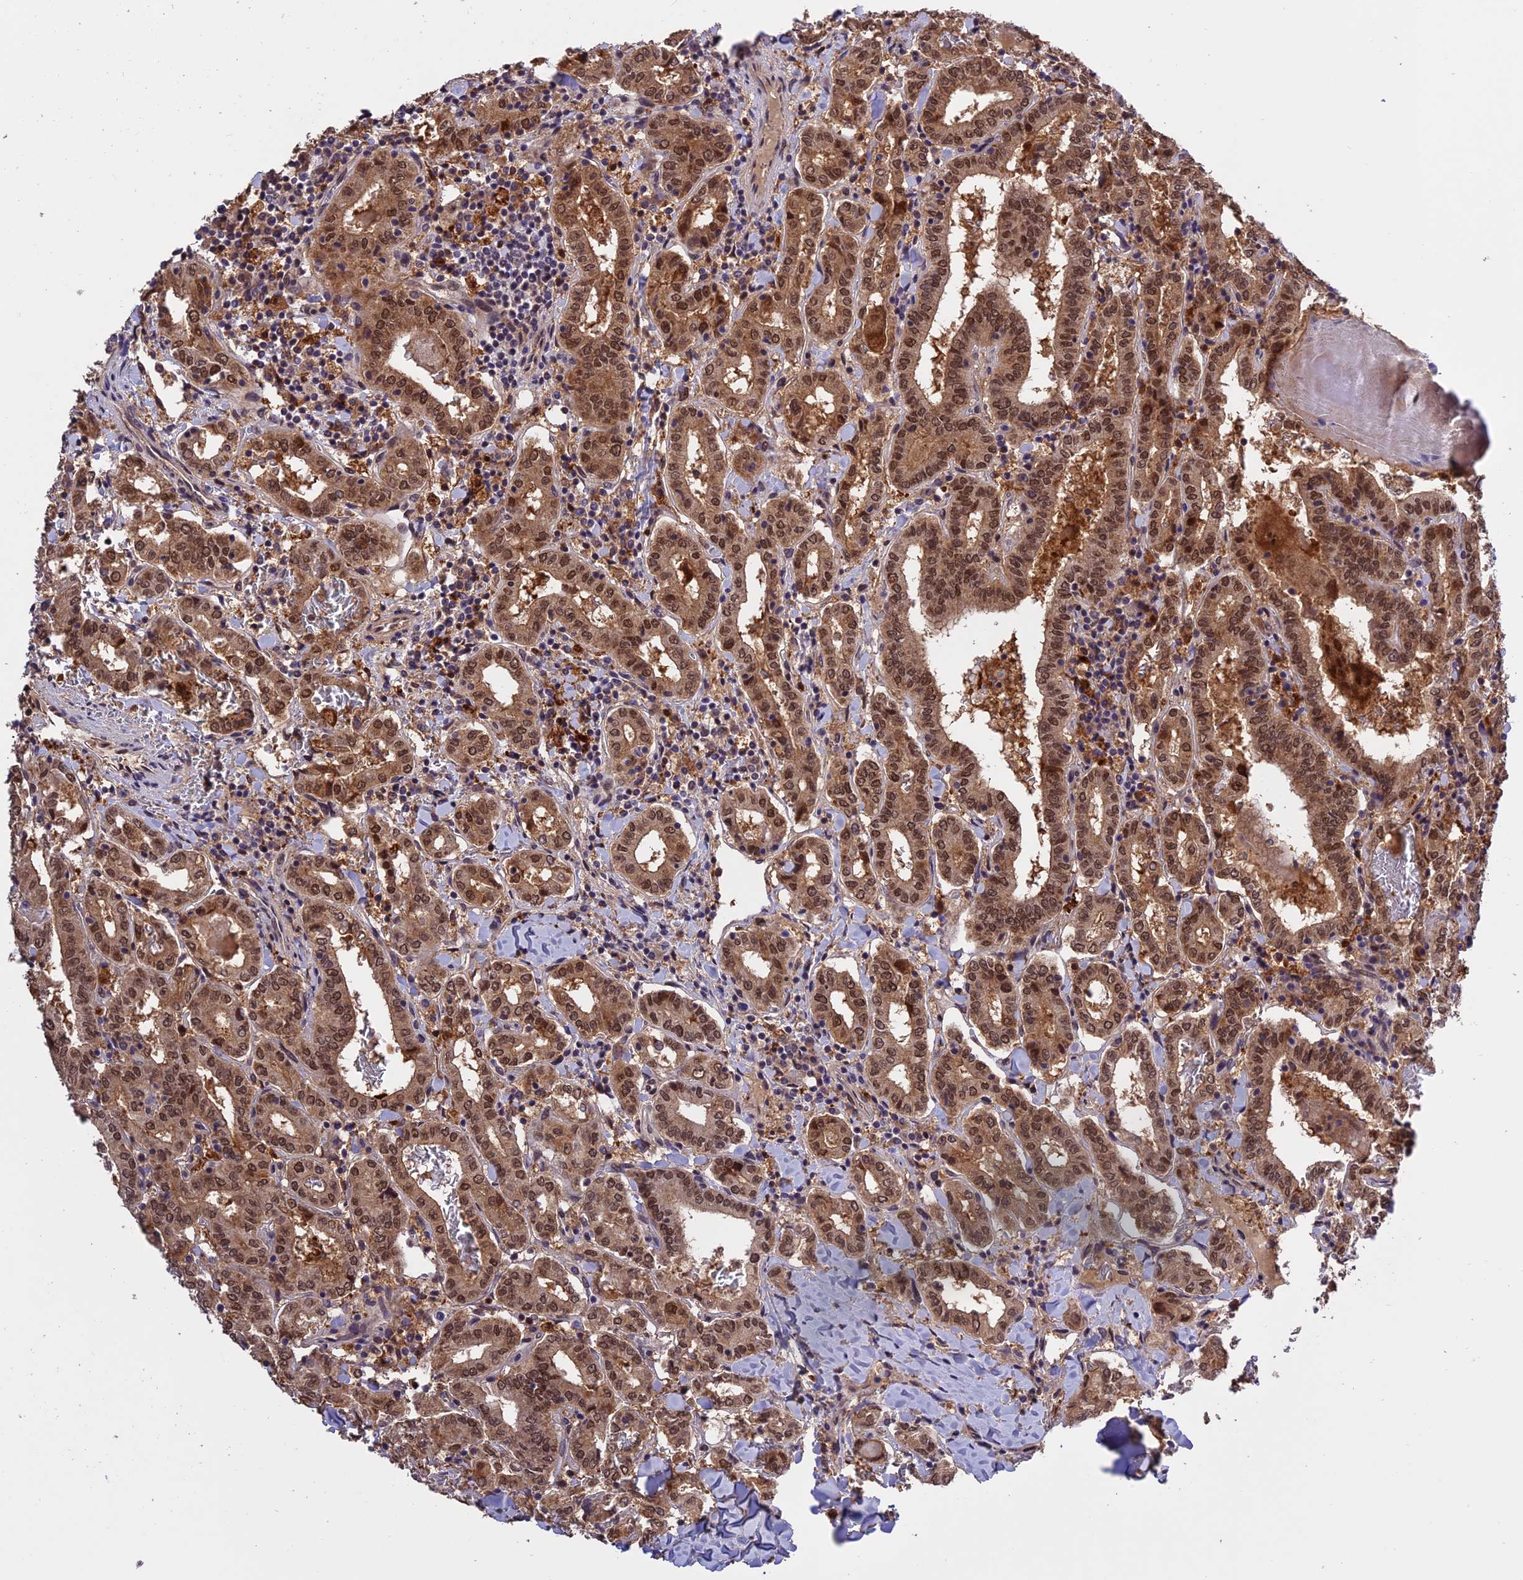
{"staining": {"intensity": "moderate", "quantity": ">75%", "location": "cytoplasmic/membranous,nuclear"}, "tissue": "thyroid cancer", "cell_type": "Tumor cells", "image_type": "cancer", "snomed": [{"axis": "morphology", "description": "Papillary adenocarcinoma, NOS"}, {"axis": "topography", "description": "Thyroid gland"}], "caption": "Thyroid cancer (papillary adenocarcinoma) tissue shows moderate cytoplasmic/membranous and nuclear staining in approximately >75% of tumor cells", "gene": "MNS1", "patient": {"sex": "female", "age": 72}}